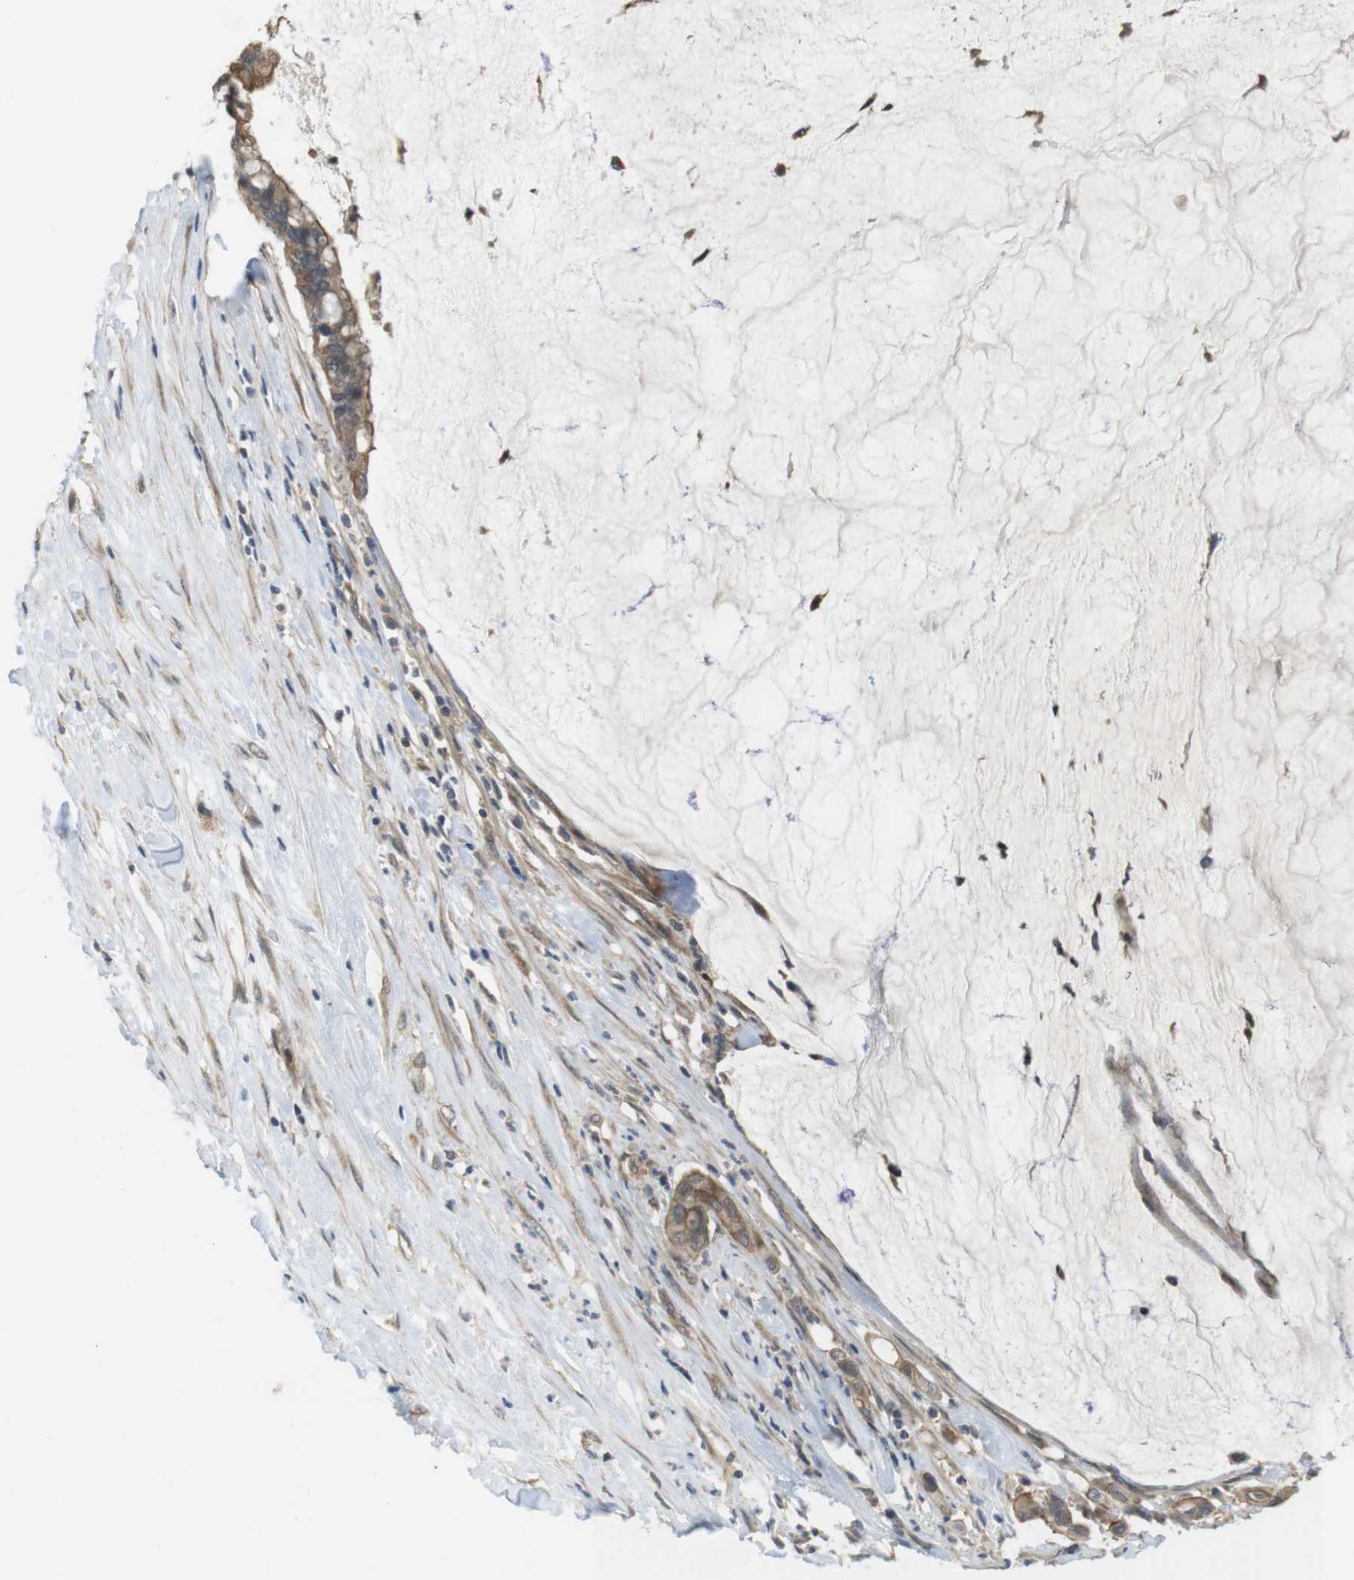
{"staining": {"intensity": "moderate", "quantity": ">75%", "location": "cytoplasmic/membranous"}, "tissue": "pancreatic cancer", "cell_type": "Tumor cells", "image_type": "cancer", "snomed": [{"axis": "morphology", "description": "Adenocarcinoma, NOS"}, {"axis": "topography", "description": "Pancreas"}], "caption": "Tumor cells exhibit medium levels of moderate cytoplasmic/membranous staining in about >75% of cells in adenocarcinoma (pancreatic).", "gene": "RNF130", "patient": {"sex": "male", "age": 41}}